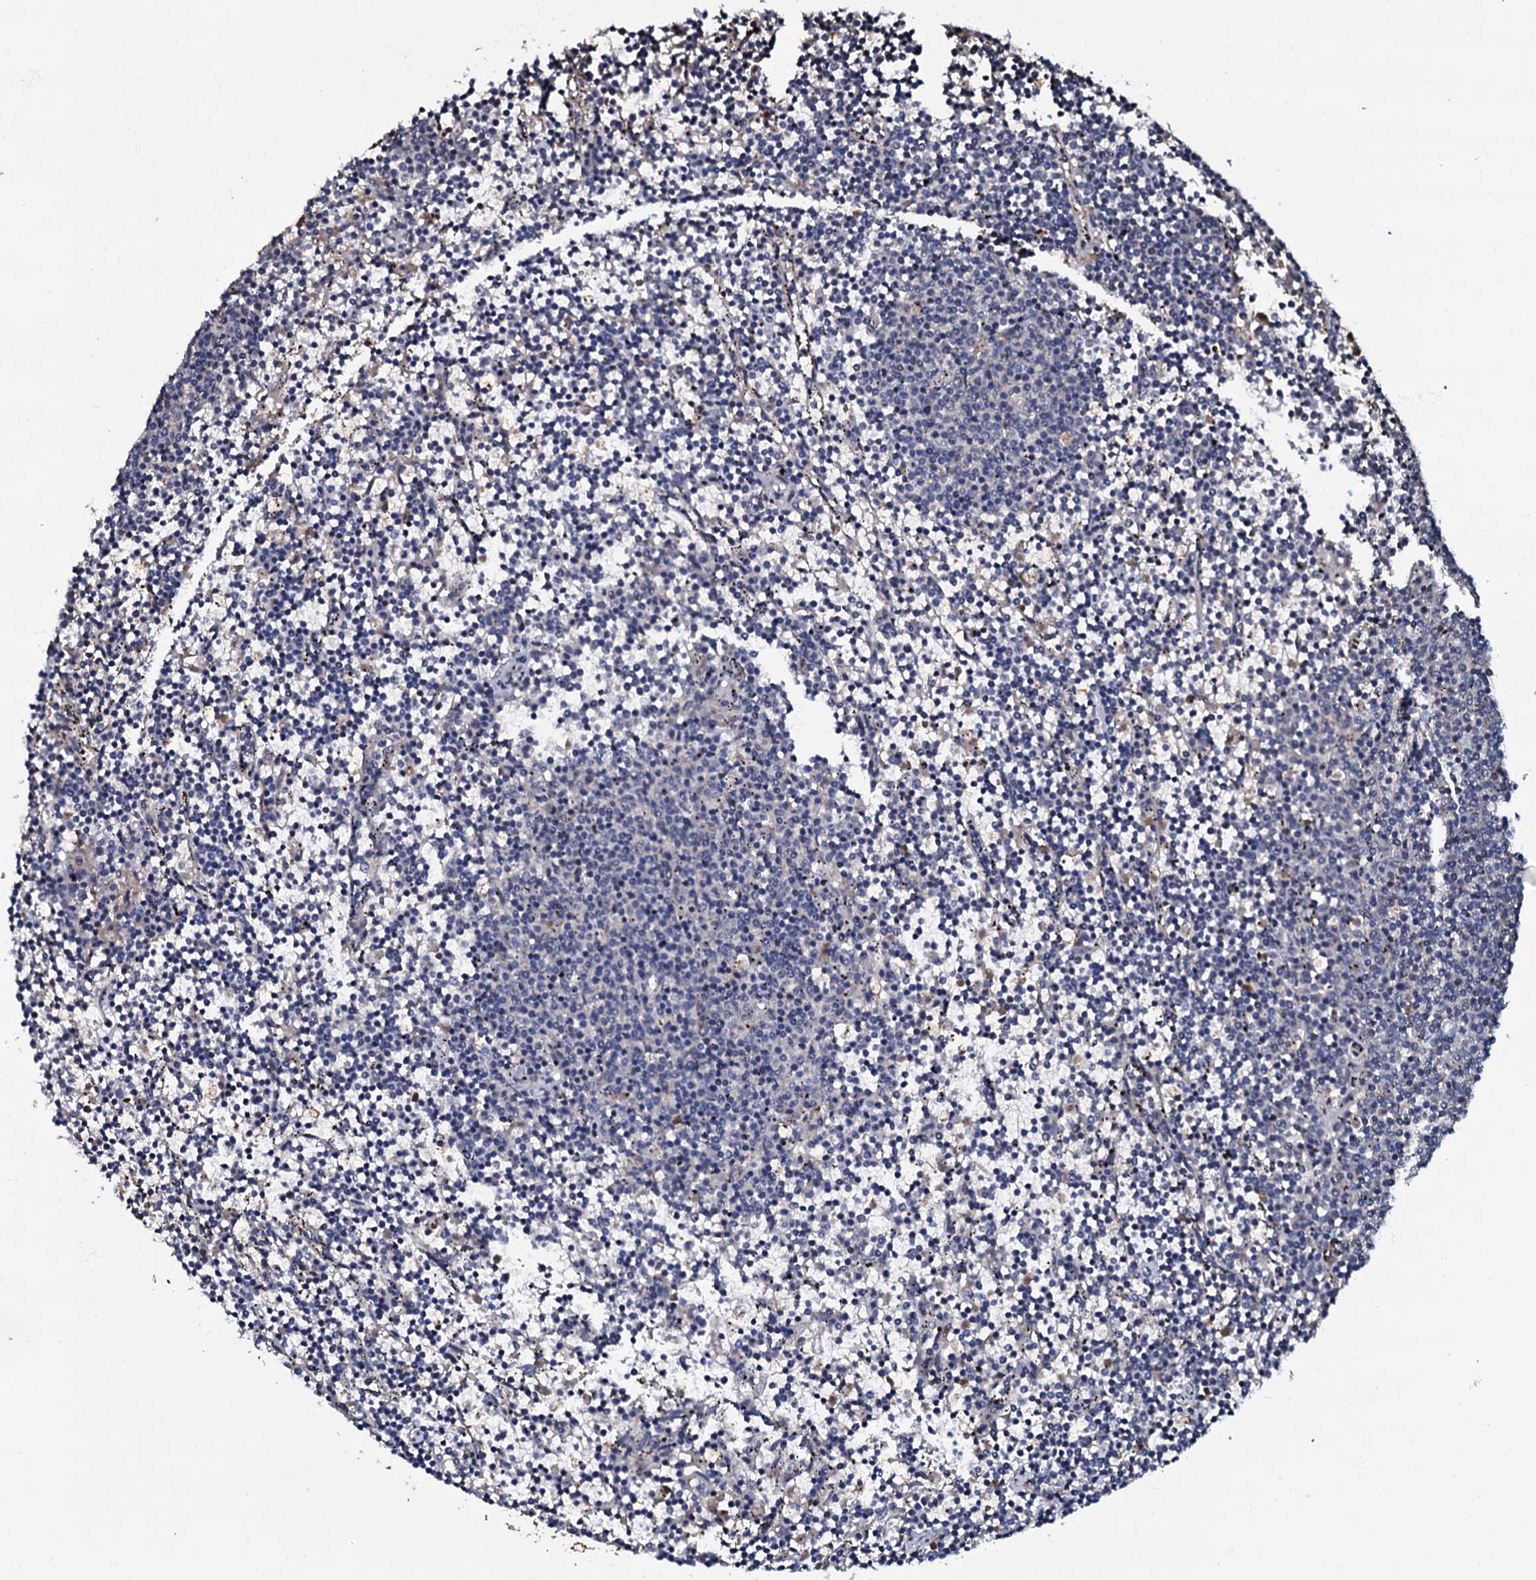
{"staining": {"intensity": "negative", "quantity": "none", "location": "none"}, "tissue": "lymphoma", "cell_type": "Tumor cells", "image_type": "cancer", "snomed": [{"axis": "morphology", "description": "Malignant lymphoma, non-Hodgkin's type, Low grade"}, {"axis": "topography", "description": "Spleen"}], "caption": "Lymphoma stained for a protein using immunohistochemistry reveals no staining tumor cells.", "gene": "CPNE2", "patient": {"sex": "female", "age": 50}}